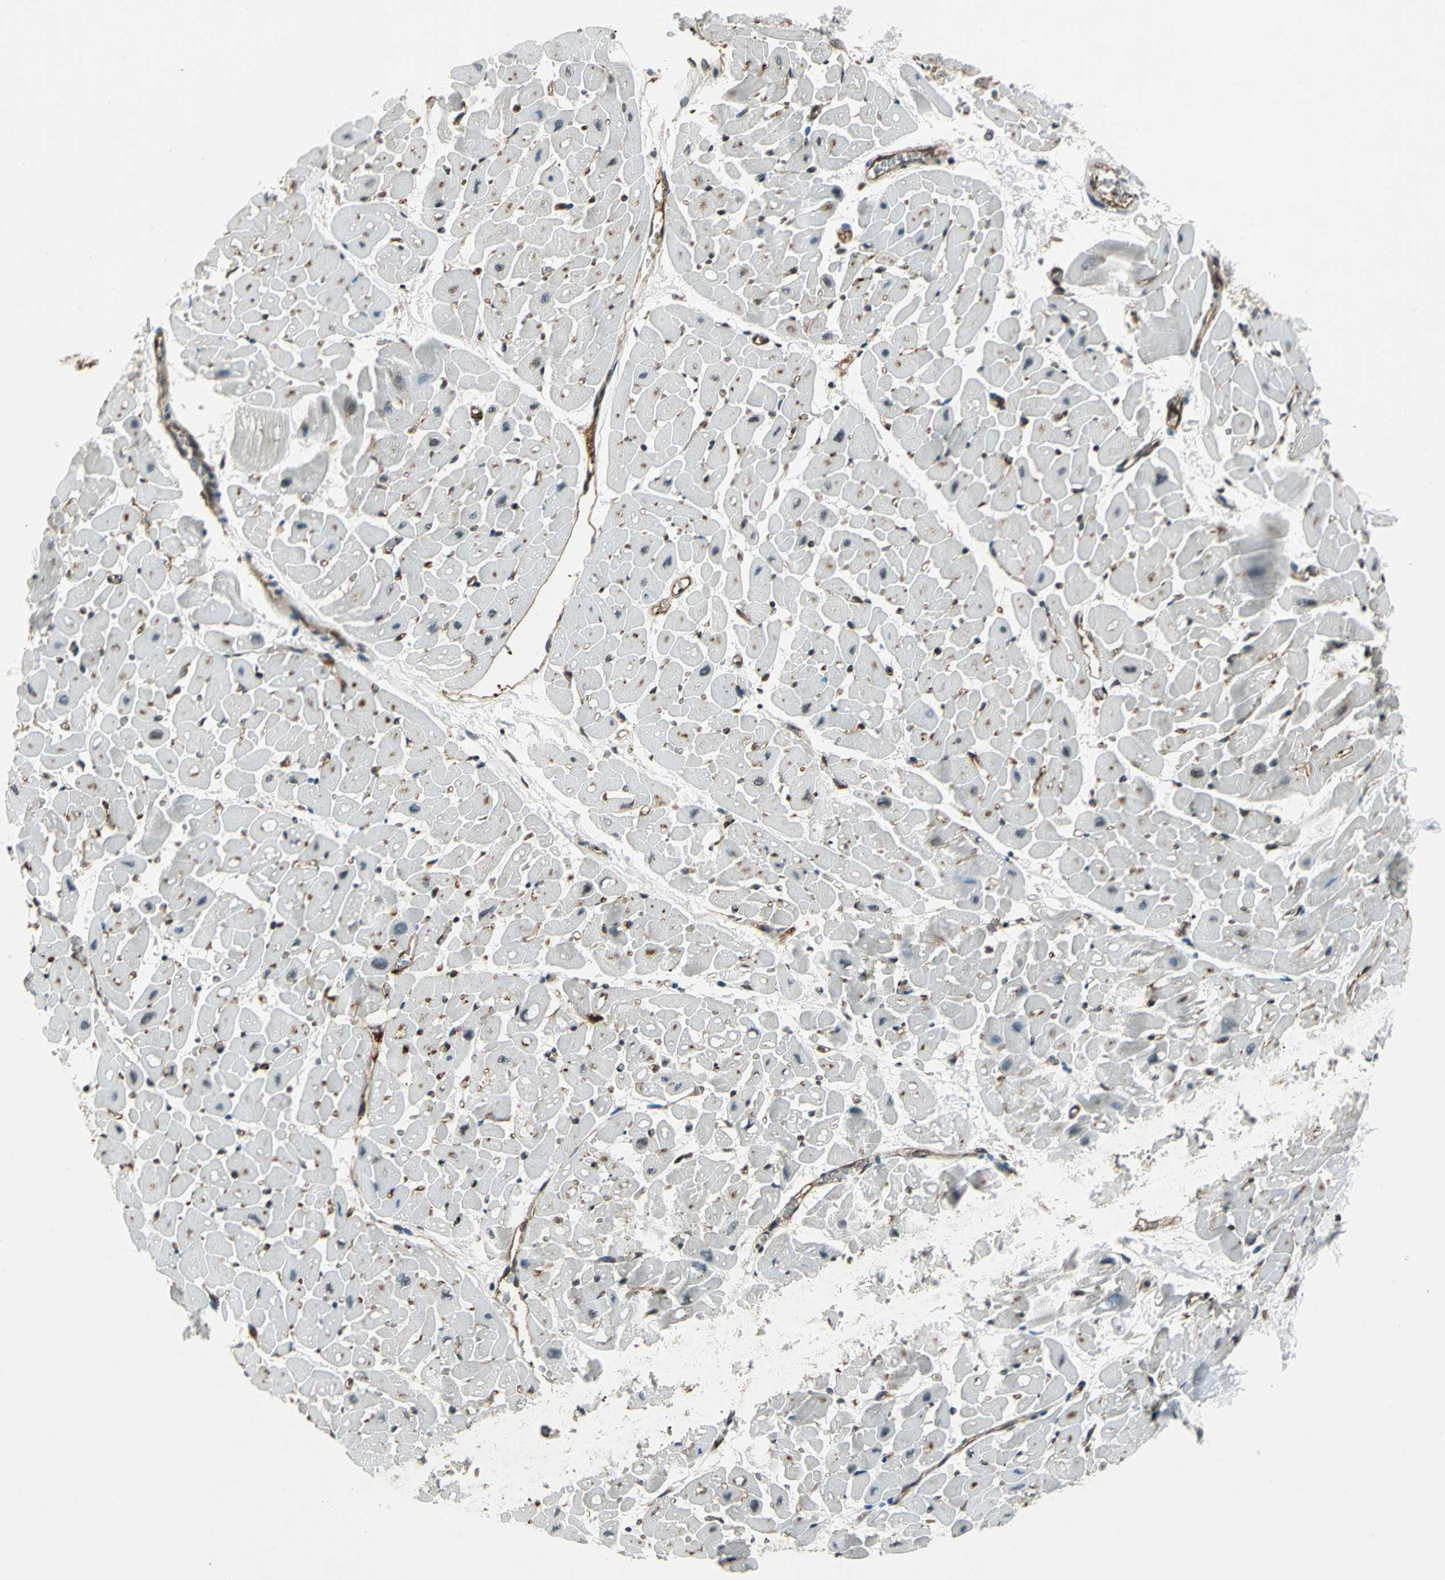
{"staining": {"intensity": "moderate", "quantity": "25%-75%", "location": "cytoplasmic/membranous"}, "tissue": "heart muscle", "cell_type": "Cardiomyocytes", "image_type": "normal", "snomed": [{"axis": "morphology", "description": "Normal tissue, NOS"}, {"axis": "topography", "description": "Heart"}], "caption": "Immunohistochemistry photomicrograph of normal human heart muscle stained for a protein (brown), which demonstrates medium levels of moderate cytoplasmic/membranous expression in about 25%-75% of cardiomyocytes.", "gene": "NR2C2", "patient": {"sex": "male", "age": 45}}